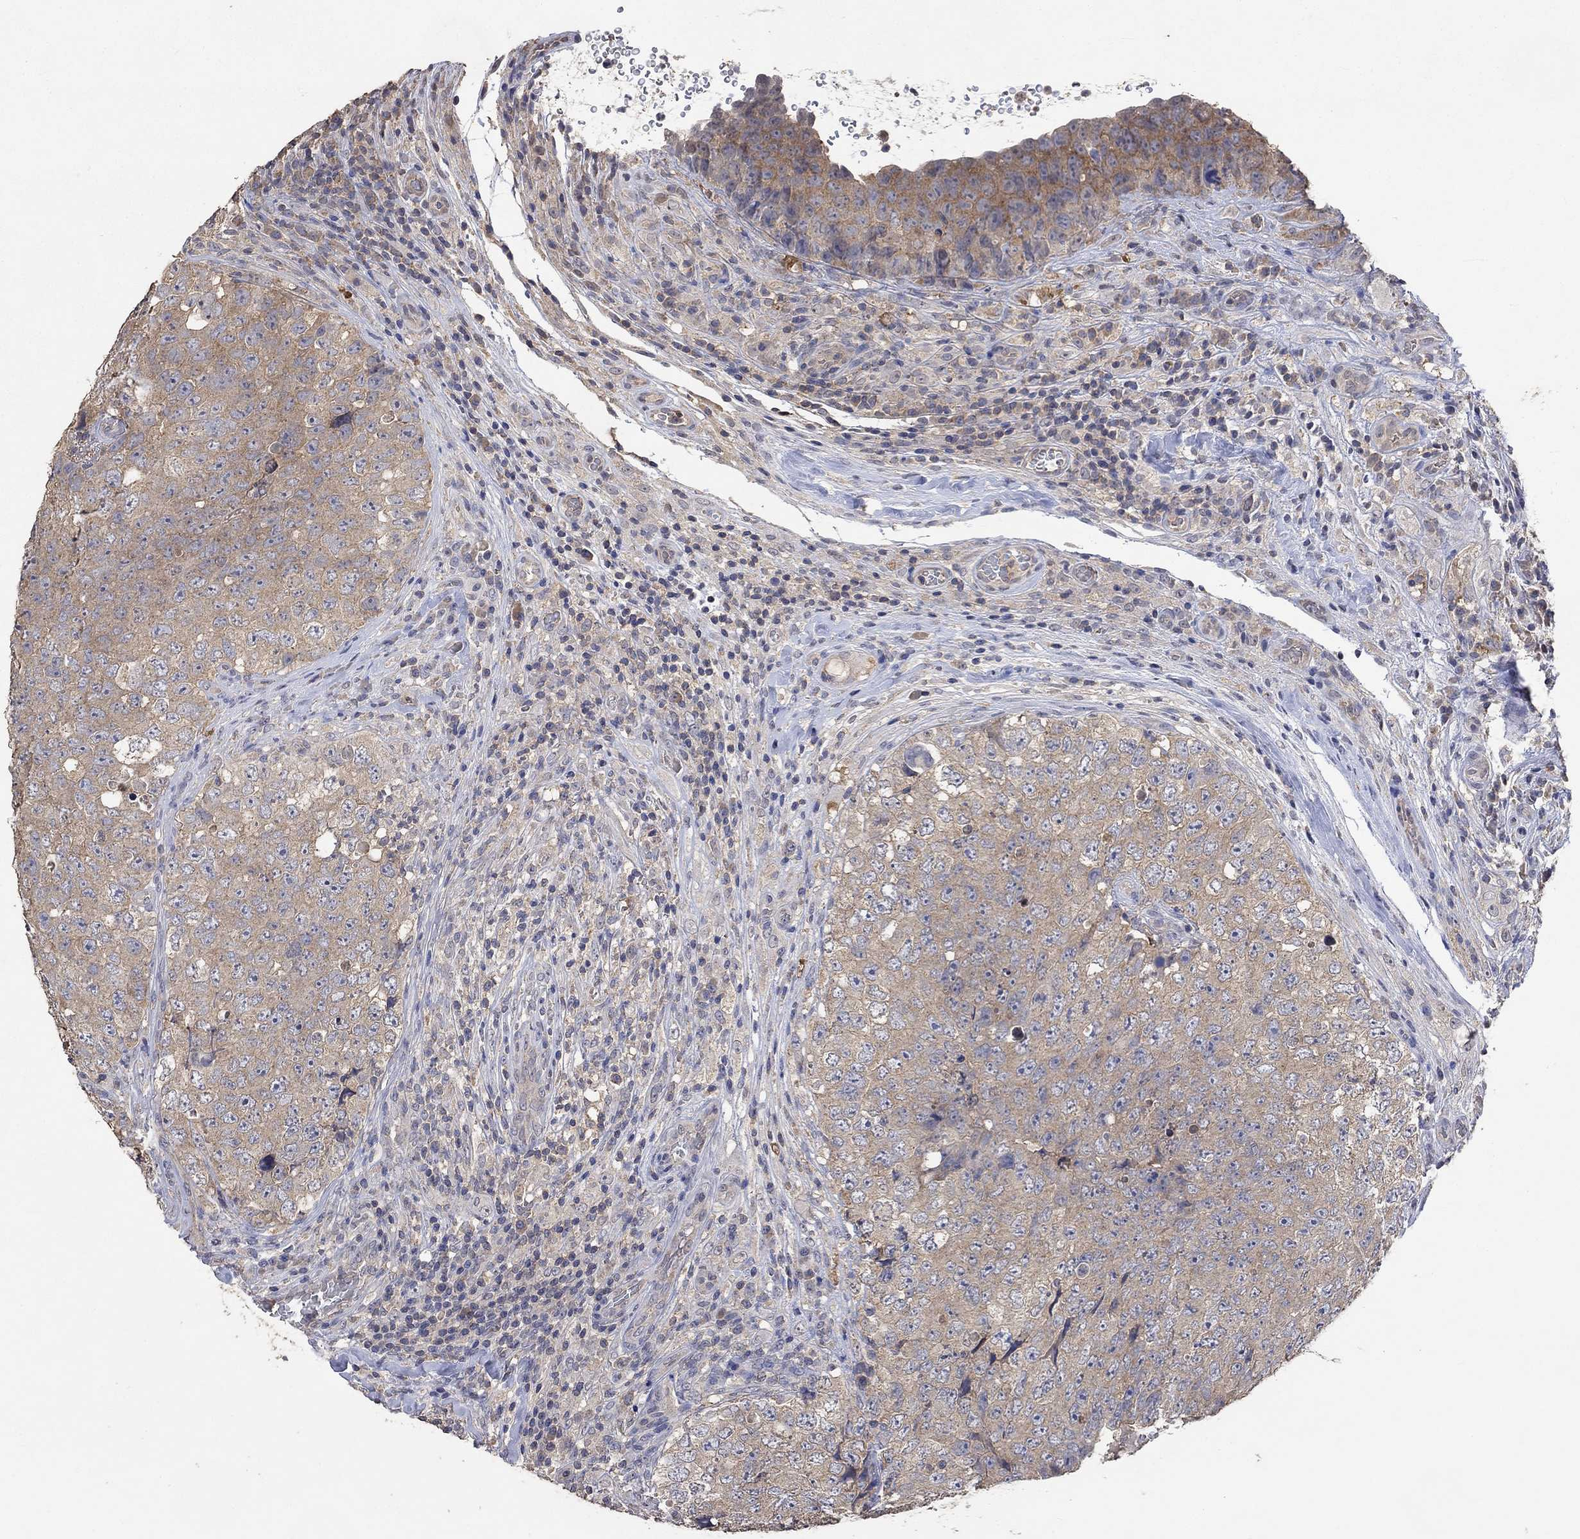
{"staining": {"intensity": "moderate", "quantity": ">75%", "location": "cytoplasmic/membranous"}, "tissue": "testis cancer", "cell_type": "Tumor cells", "image_type": "cancer", "snomed": [{"axis": "morphology", "description": "Seminoma, NOS"}, {"axis": "topography", "description": "Testis"}], "caption": "High-magnification brightfield microscopy of testis cancer (seminoma) stained with DAB (3,3'-diaminobenzidine) (brown) and counterstained with hematoxylin (blue). tumor cells exhibit moderate cytoplasmic/membranous positivity is appreciated in approximately>75% of cells.", "gene": "PTPN20", "patient": {"sex": "male", "age": 34}}